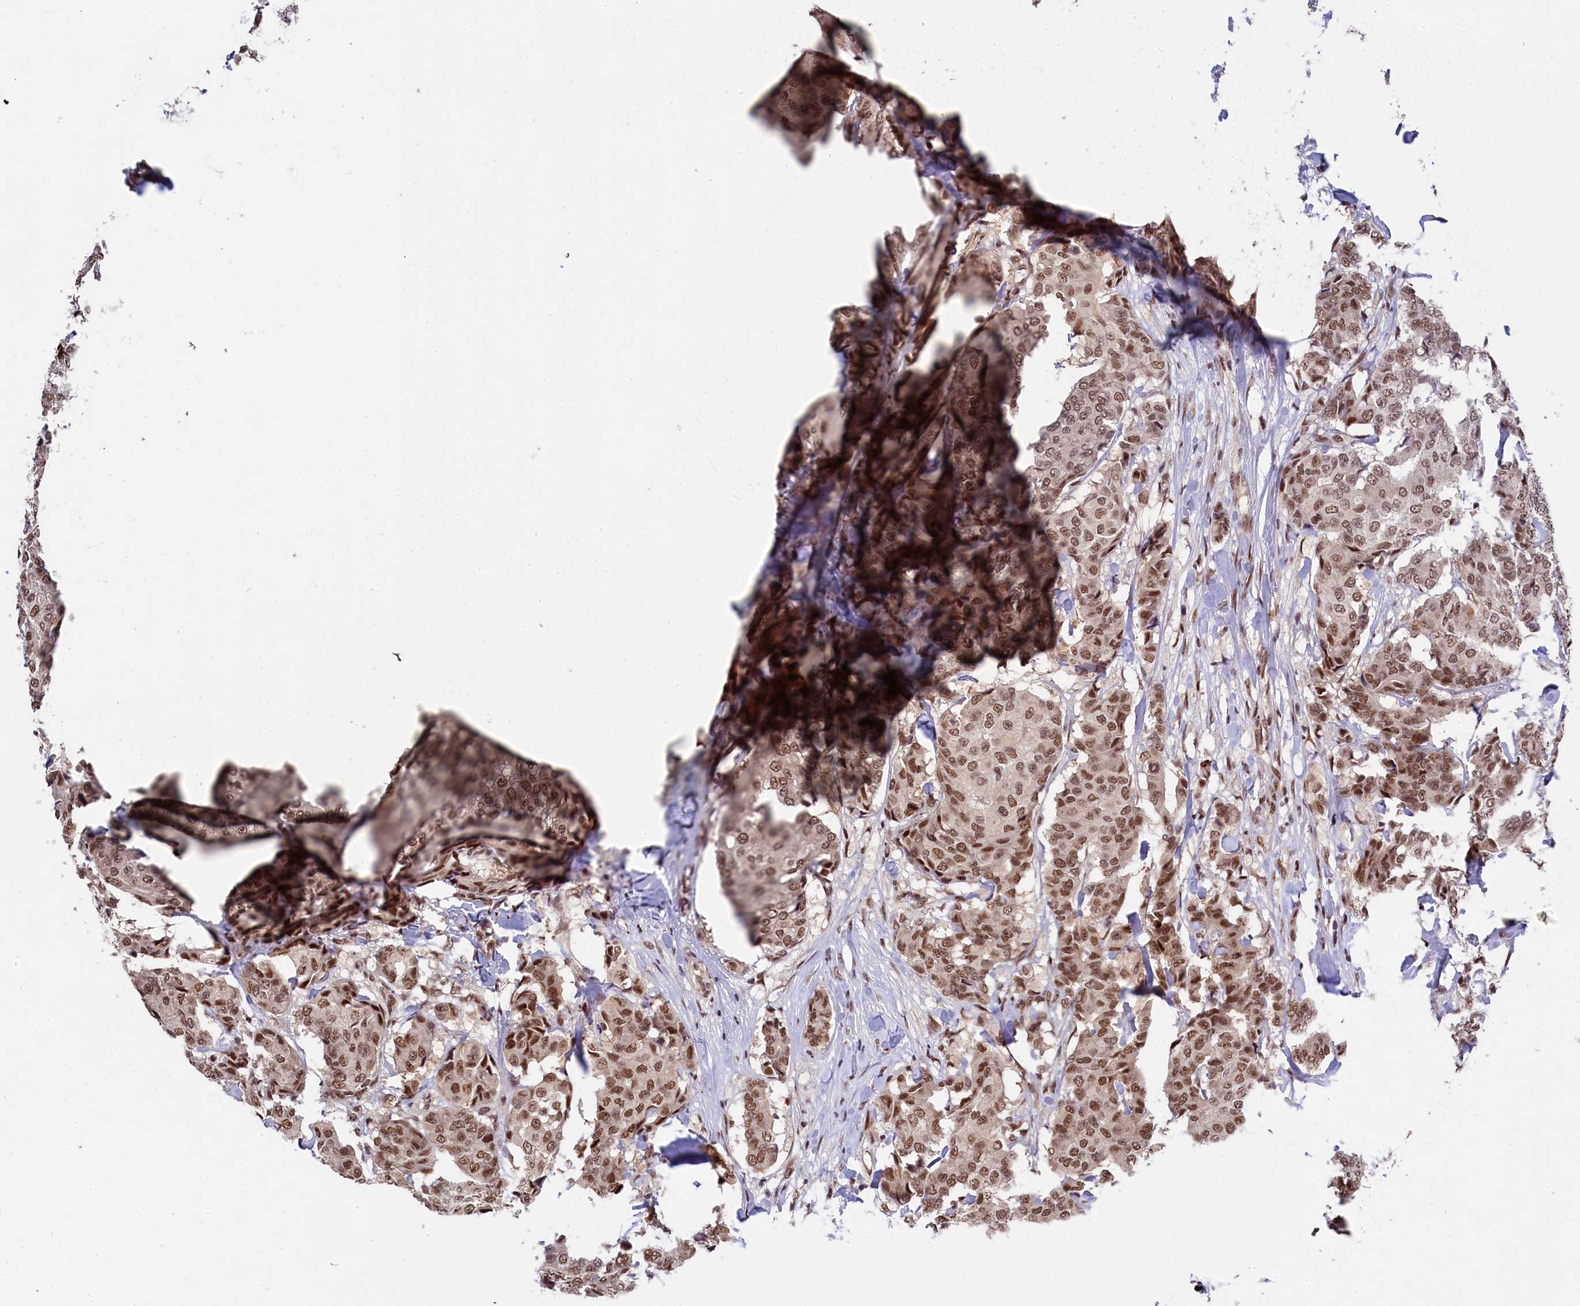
{"staining": {"intensity": "moderate", "quantity": ">75%", "location": "nuclear"}, "tissue": "breast cancer", "cell_type": "Tumor cells", "image_type": "cancer", "snomed": [{"axis": "morphology", "description": "Duct carcinoma"}, {"axis": "topography", "description": "Breast"}], "caption": "There is medium levels of moderate nuclear expression in tumor cells of breast intraductal carcinoma, as demonstrated by immunohistochemical staining (brown color).", "gene": "ADIG", "patient": {"sex": "female", "age": 75}}